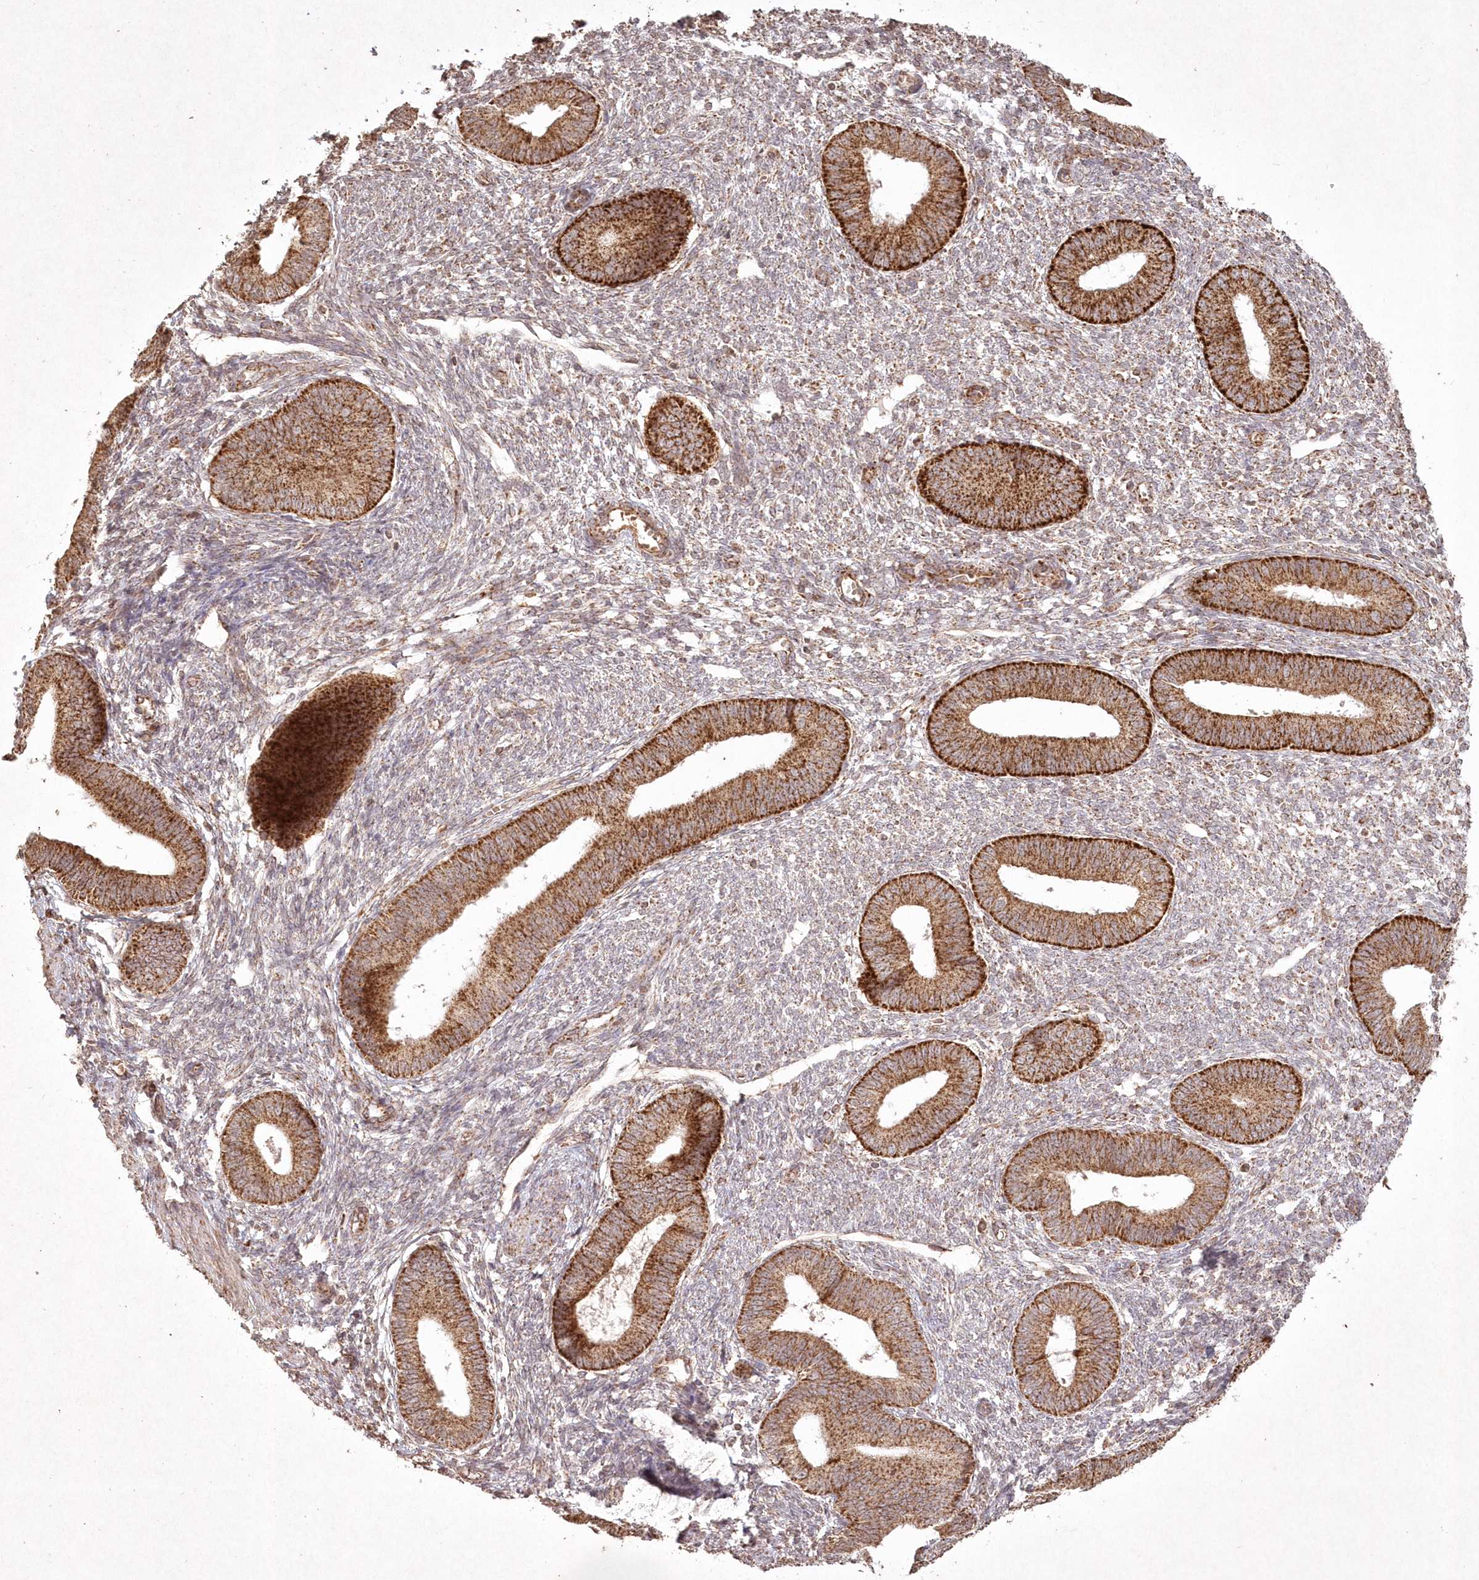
{"staining": {"intensity": "moderate", "quantity": "25%-75%", "location": "cytoplasmic/membranous"}, "tissue": "endometrium", "cell_type": "Cells in endometrial stroma", "image_type": "normal", "snomed": [{"axis": "morphology", "description": "Normal tissue, NOS"}, {"axis": "topography", "description": "Endometrium"}], "caption": "Moderate cytoplasmic/membranous expression is seen in about 25%-75% of cells in endometrial stroma in normal endometrium. (IHC, brightfield microscopy, high magnification).", "gene": "LRPPRC", "patient": {"sex": "female", "age": 46}}